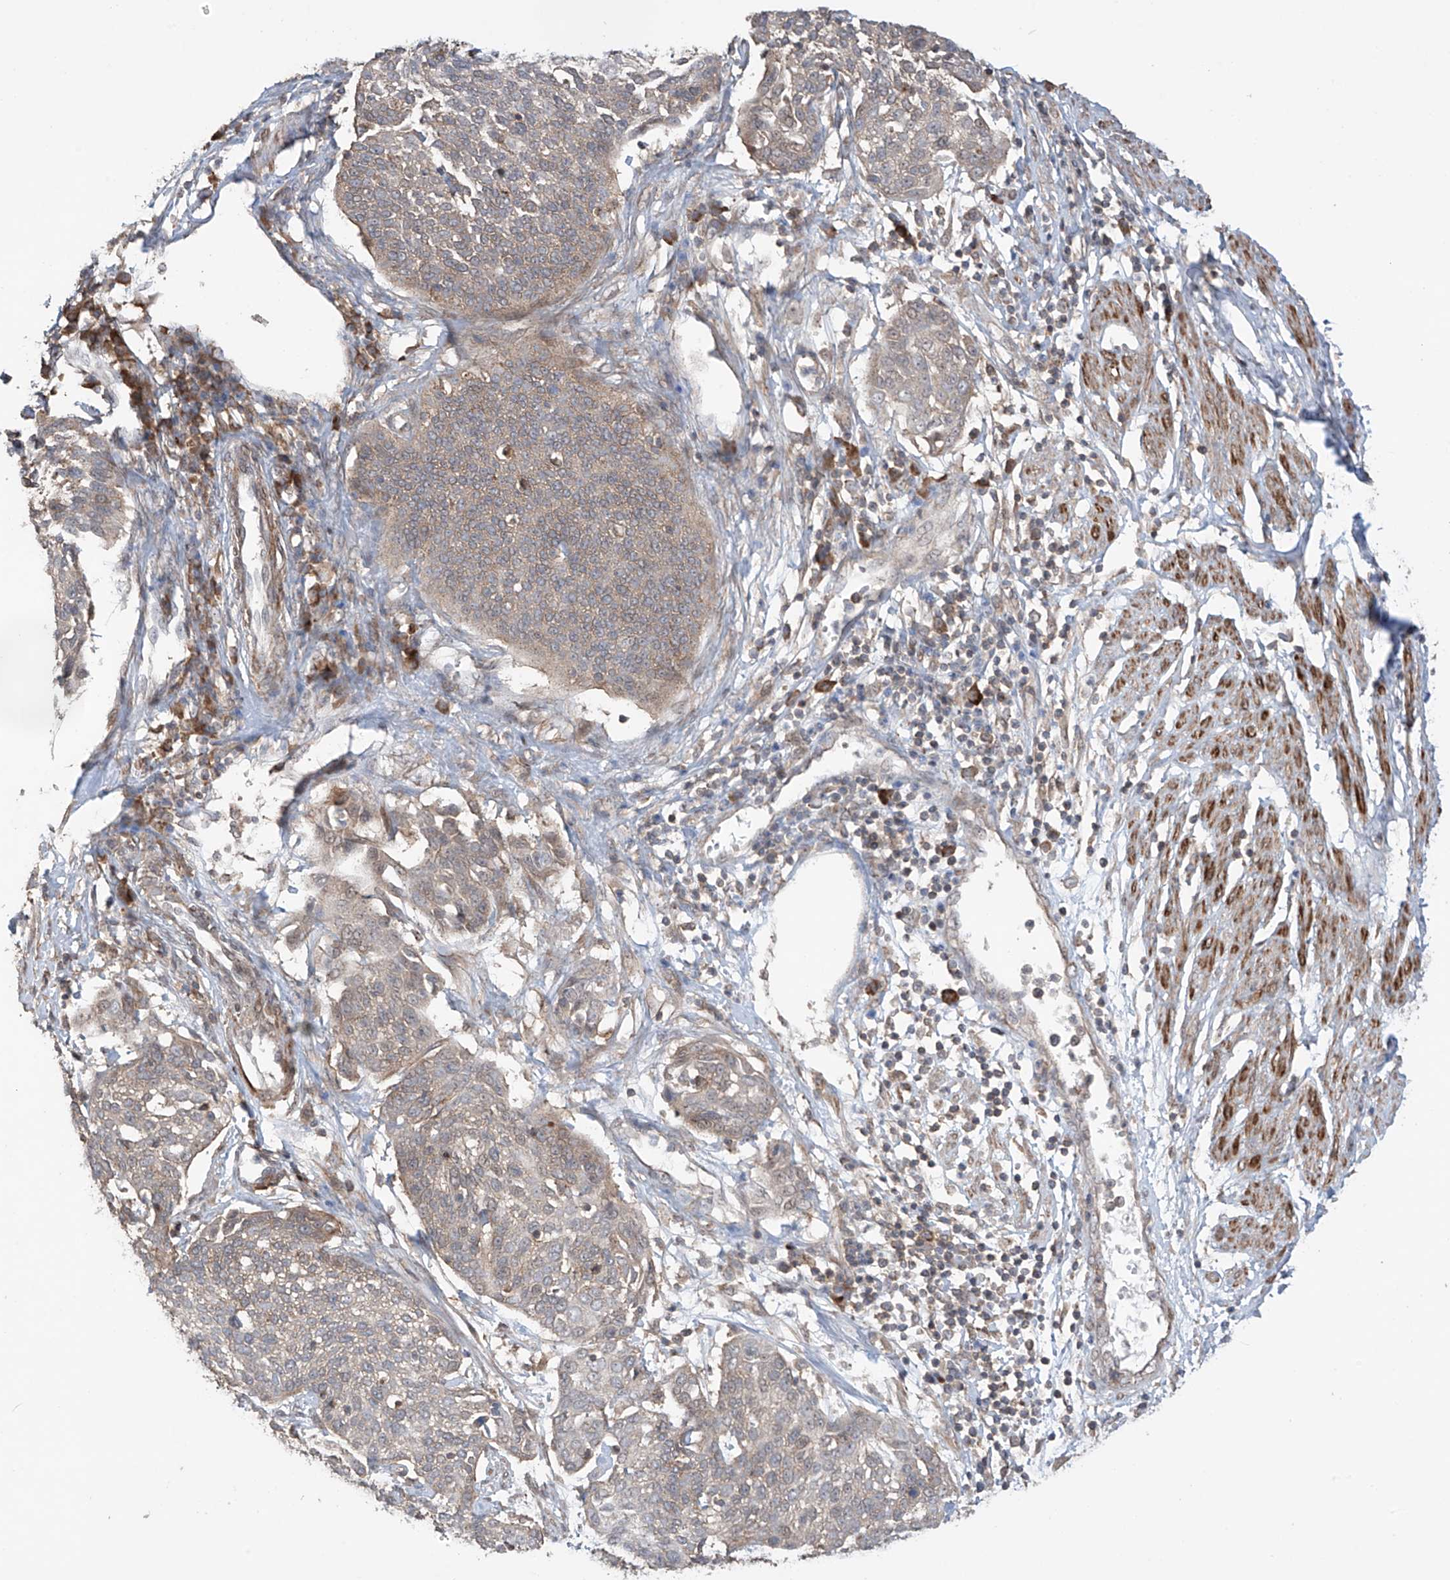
{"staining": {"intensity": "weak", "quantity": "25%-75%", "location": "cytoplasmic/membranous"}, "tissue": "cervical cancer", "cell_type": "Tumor cells", "image_type": "cancer", "snomed": [{"axis": "morphology", "description": "Squamous cell carcinoma, NOS"}, {"axis": "topography", "description": "Cervix"}], "caption": "Tumor cells display low levels of weak cytoplasmic/membranous positivity in about 25%-75% of cells in cervical cancer. (DAB = brown stain, brightfield microscopy at high magnification).", "gene": "LRRC74A", "patient": {"sex": "female", "age": 34}}